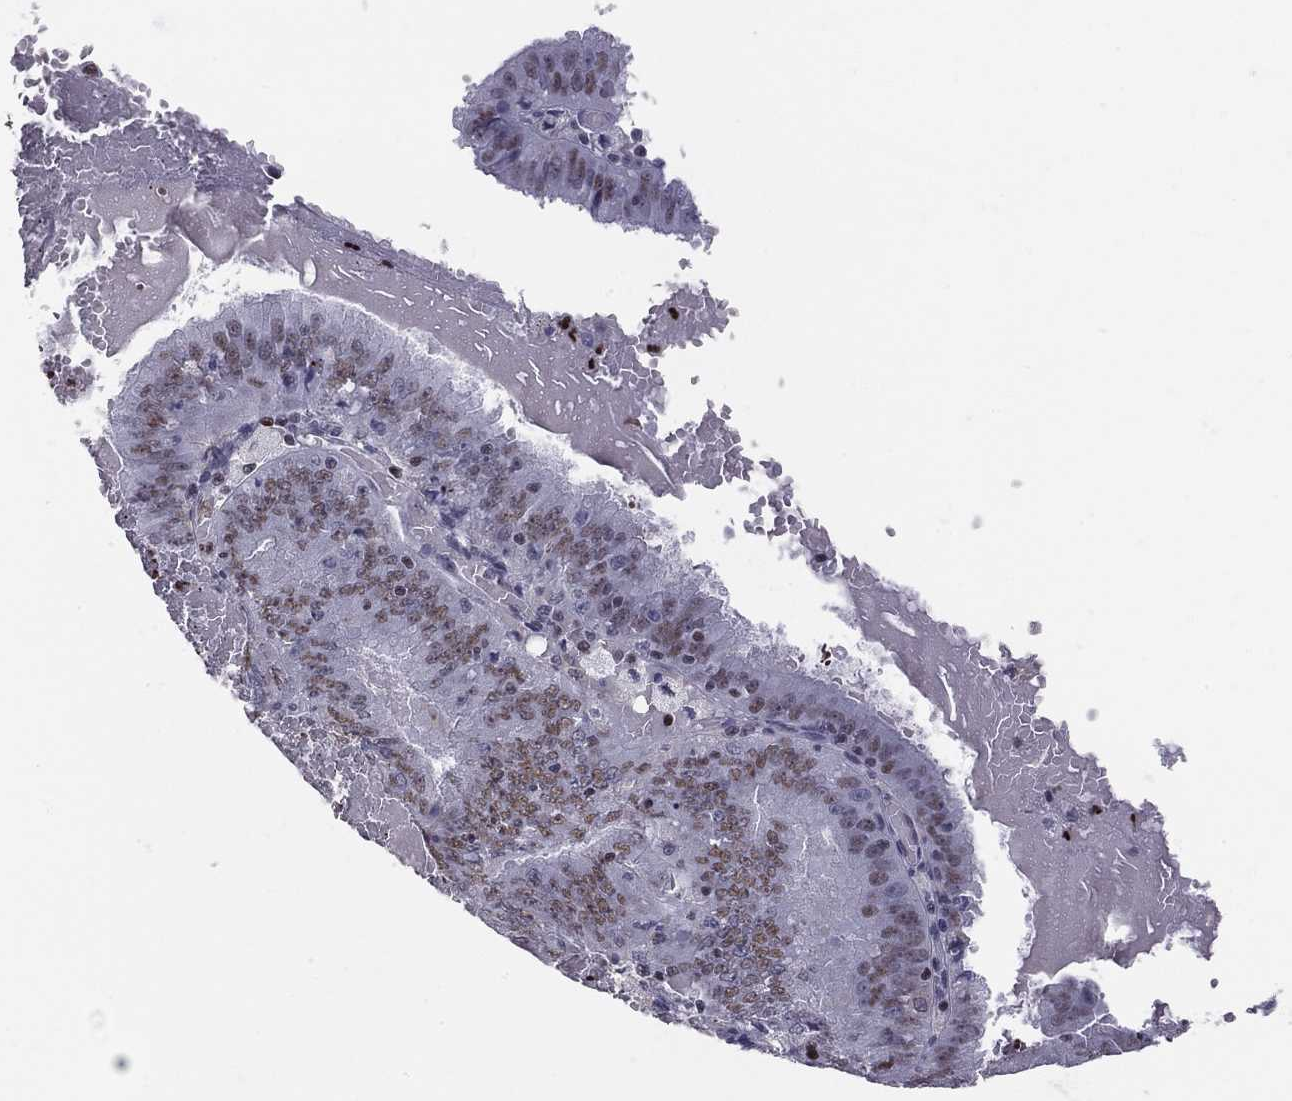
{"staining": {"intensity": "moderate", "quantity": "25%-75%", "location": "nuclear"}, "tissue": "endometrial cancer", "cell_type": "Tumor cells", "image_type": "cancer", "snomed": [{"axis": "morphology", "description": "Adenocarcinoma, NOS"}, {"axis": "topography", "description": "Endometrium"}], "caption": "Human endometrial cancer (adenocarcinoma) stained with a protein marker displays moderate staining in tumor cells.", "gene": "PCGF3", "patient": {"sex": "female", "age": 66}}